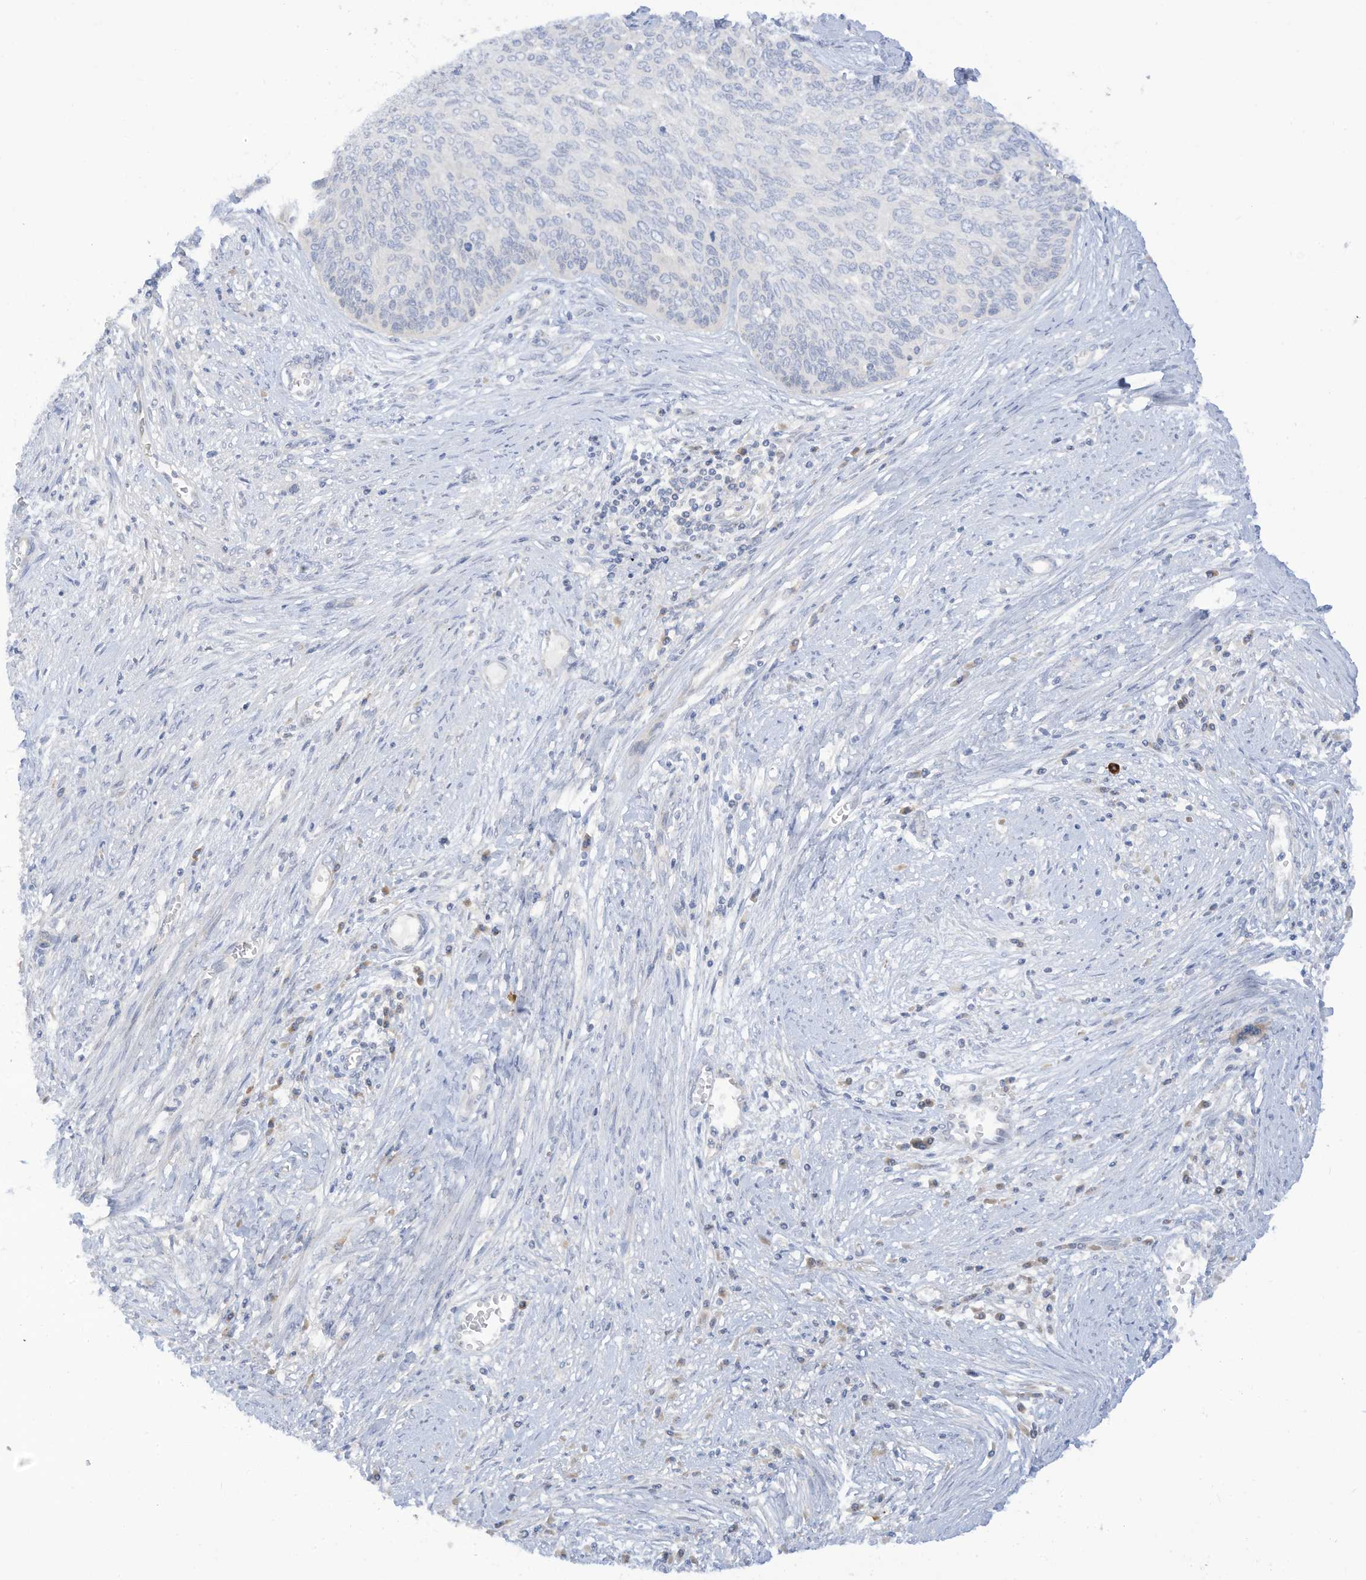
{"staining": {"intensity": "negative", "quantity": "none", "location": "none"}, "tissue": "cervical cancer", "cell_type": "Tumor cells", "image_type": "cancer", "snomed": [{"axis": "morphology", "description": "Squamous cell carcinoma, NOS"}, {"axis": "topography", "description": "Cervix"}], "caption": "Tumor cells show no significant staining in cervical squamous cell carcinoma. (DAB IHC with hematoxylin counter stain).", "gene": "LRRN2", "patient": {"sex": "female", "age": 55}}